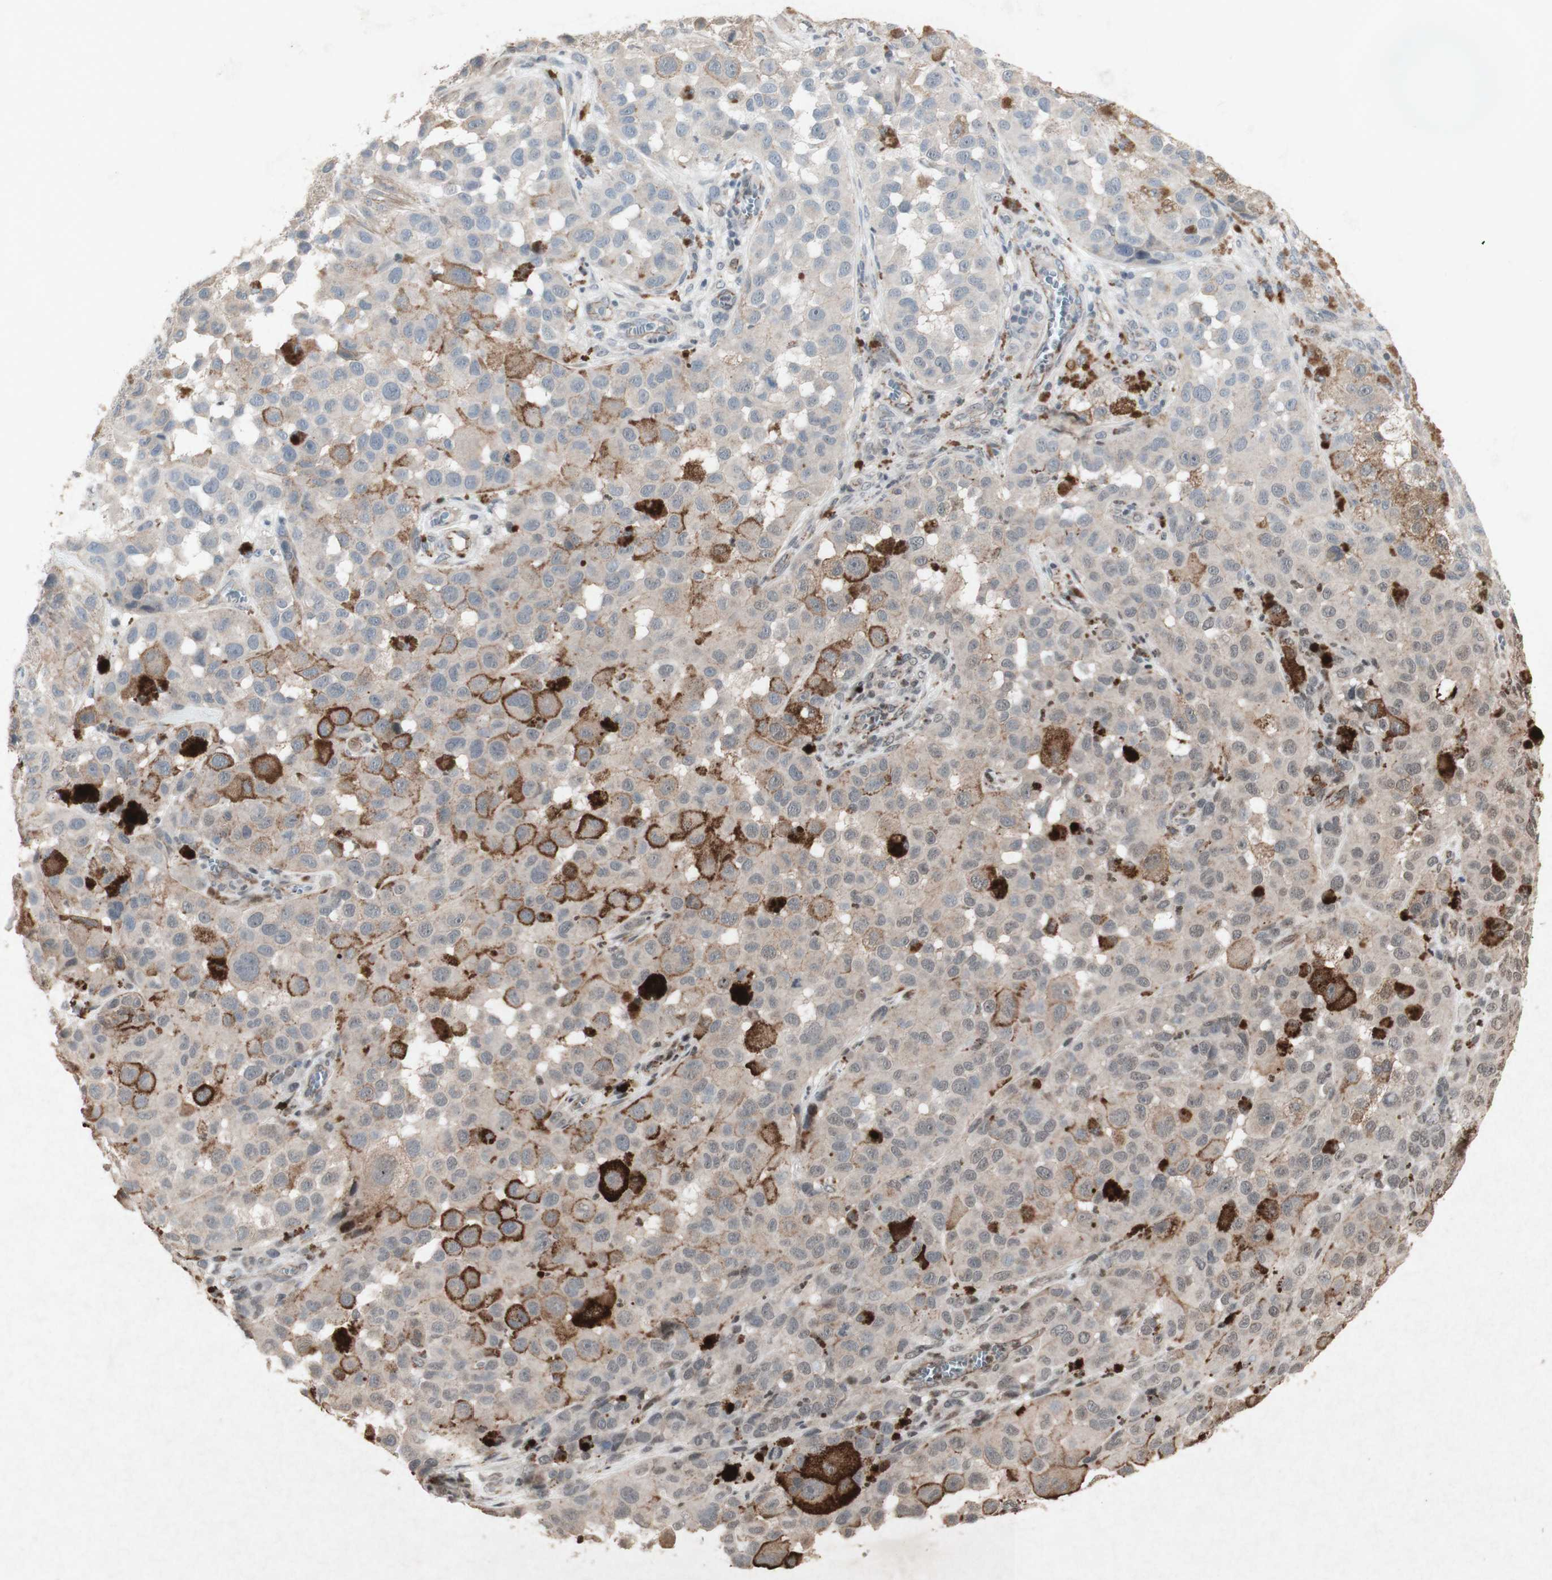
{"staining": {"intensity": "weak", "quantity": ">75%", "location": "cytoplasmic/membranous"}, "tissue": "melanoma", "cell_type": "Tumor cells", "image_type": "cancer", "snomed": [{"axis": "morphology", "description": "Malignant melanoma, NOS"}, {"axis": "topography", "description": "Skin"}], "caption": "Melanoma tissue exhibits weak cytoplasmic/membranous expression in approximately >75% of tumor cells Nuclei are stained in blue.", "gene": "PLXNA1", "patient": {"sex": "male", "age": 96}}